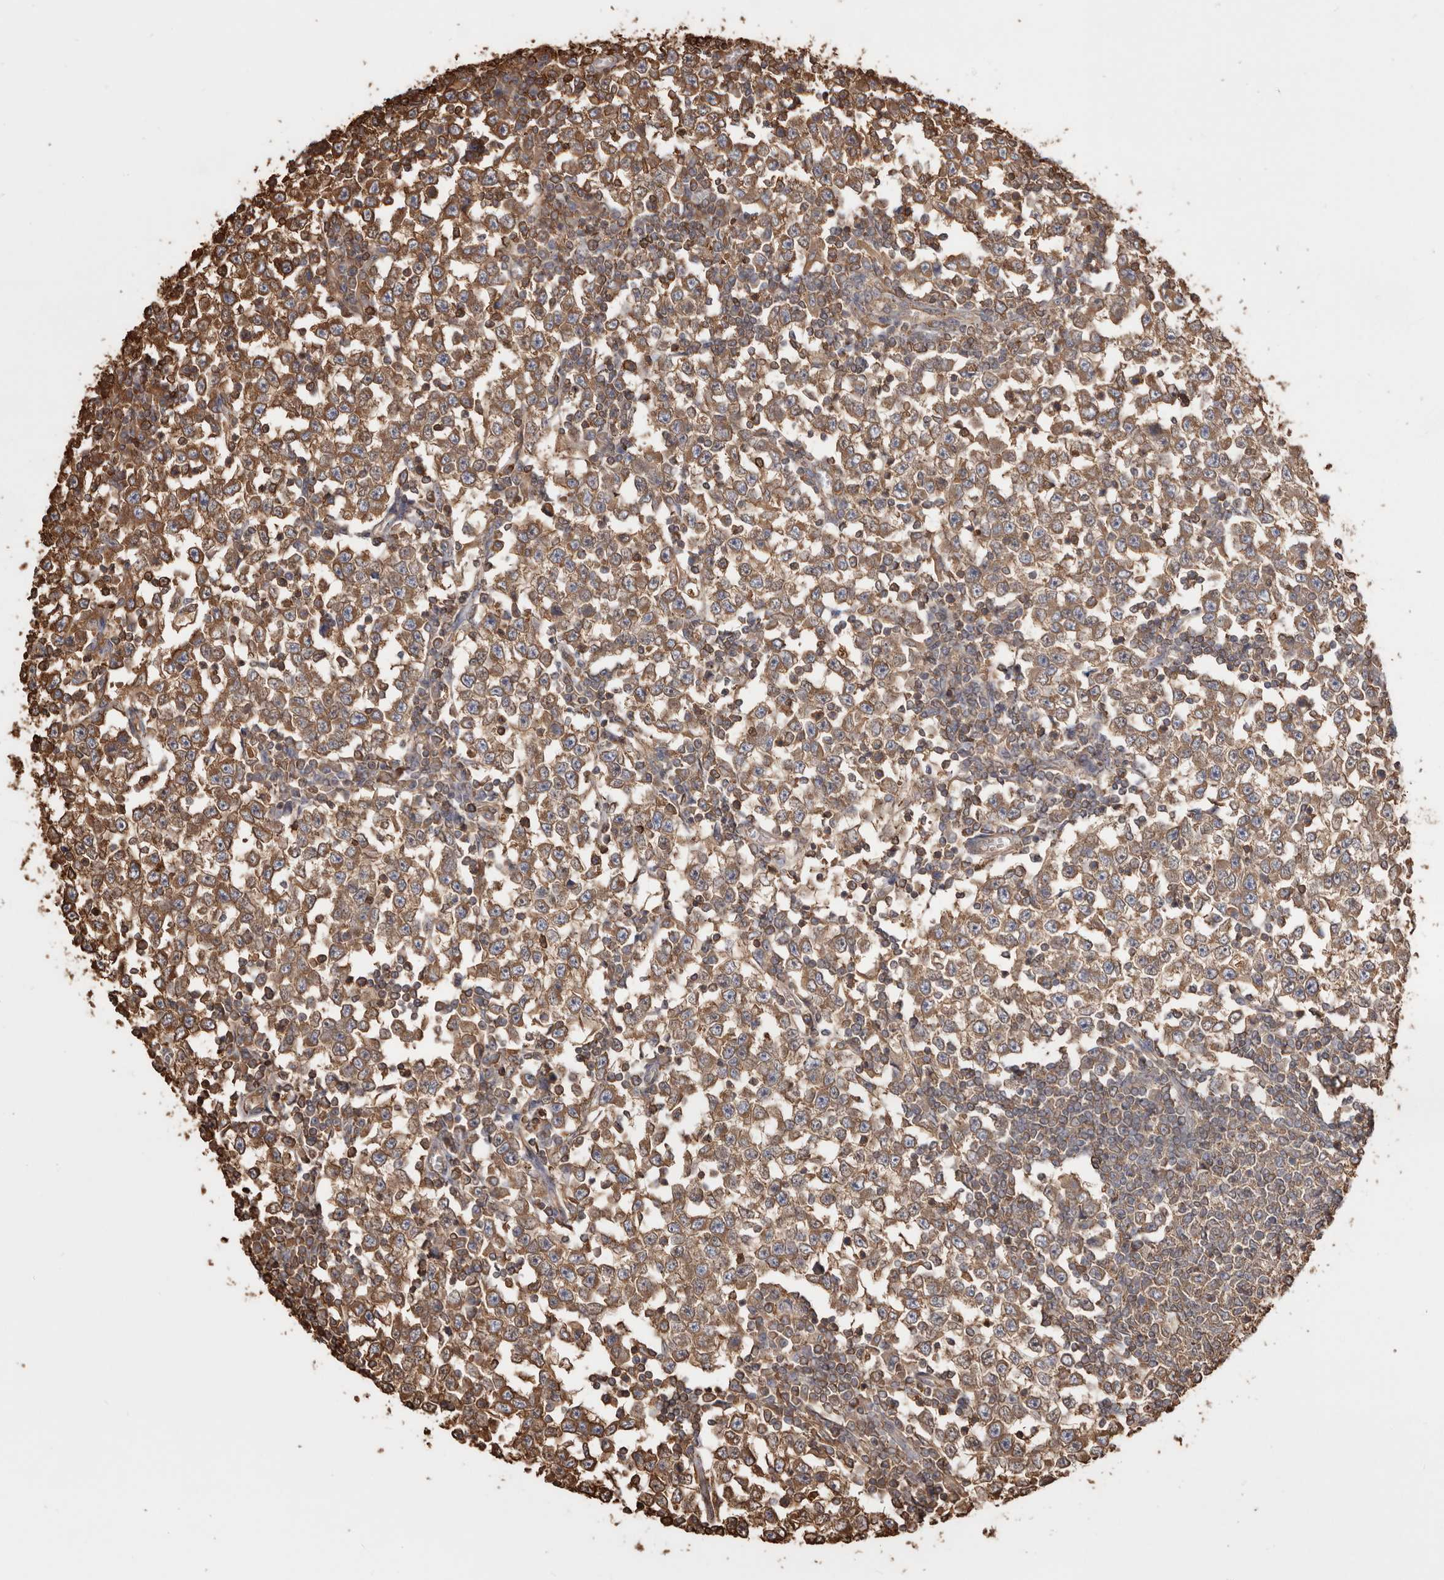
{"staining": {"intensity": "moderate", "quantity": ">75%", "location": "cytoplasmic/membranous"}, "tissue": "testis cancer", "cell_type": "Tumor cells", "image_type": "cancer", "snomed": [{"axis": "morphology", "description": "Seminoma, NOS"}, {"axis": "topography", "description": "Testis"}], "caption": "This is an image of IHC staining of testis cancer, which shows moderate staining in the cytoplasmic/membranous of tumor cells.", "gene": "PKM", "patient": {"sex": "male", "age": 65}}